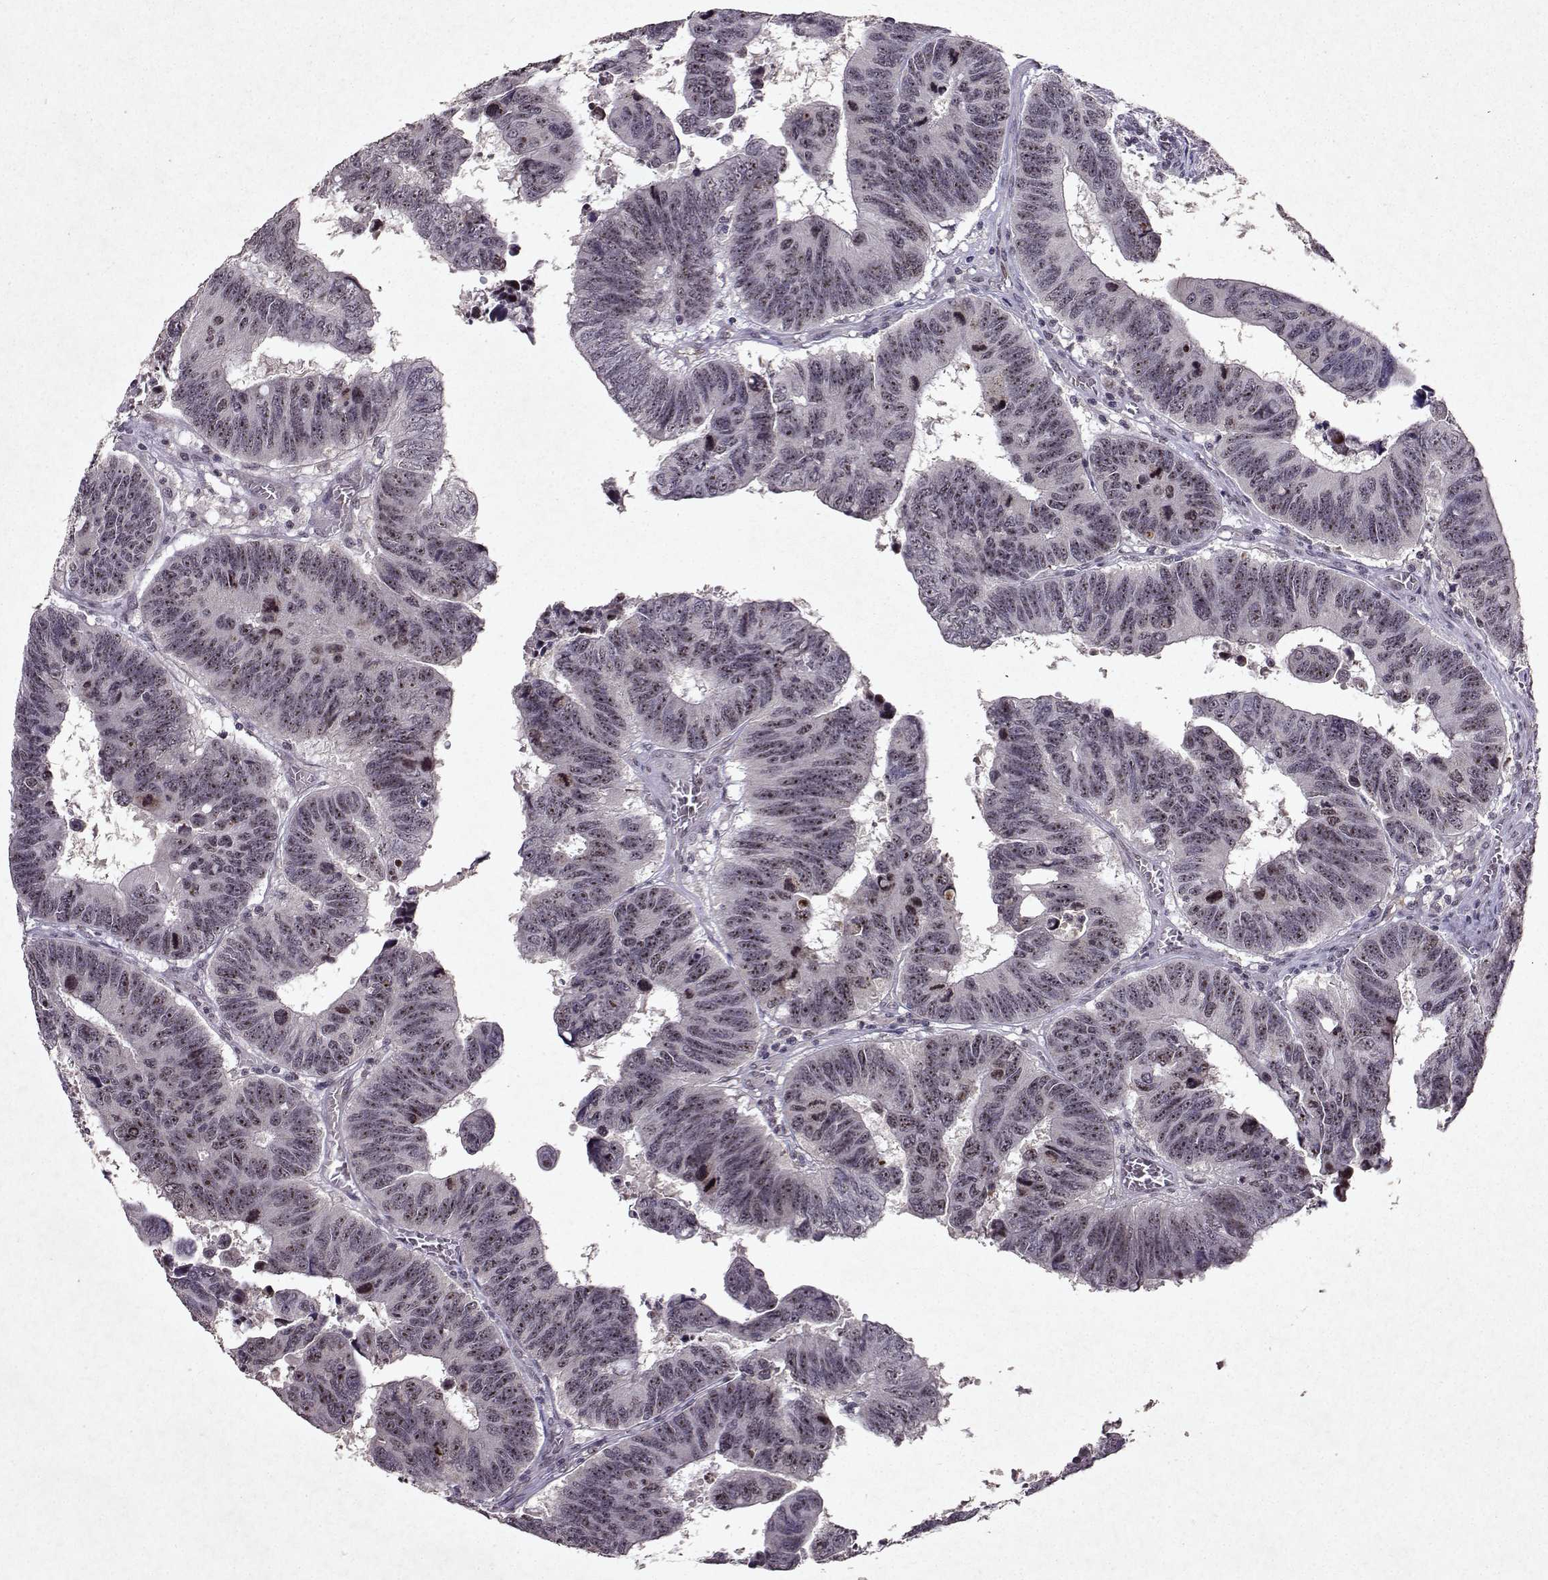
{"staining": {"intensity": "moderate", "quantity": "25%-75%", "location": "nuclear"}, "tissue": "colorectal cancer", "cell_type": "Tumor cells", "image_type": "cancer", "snomed": [{"axis": "morphology", "description": "Adenocarcinoma, NOS"}, {"axis": "topography", "description": "Appendix"}, {"axis": "topography", "description": "Colon"}, {"axis": "topography", "description": "Cecum"}, {"axis": "topography", "description": "Colon asc"}], "caption": "A histopathology image of adenocarcinoma (colorectal) stained for a protein reveals moderate nuclear brown staining in tumor cells.", "gene": "DDX56", "patient": {"sex": "female", "age": 85}}